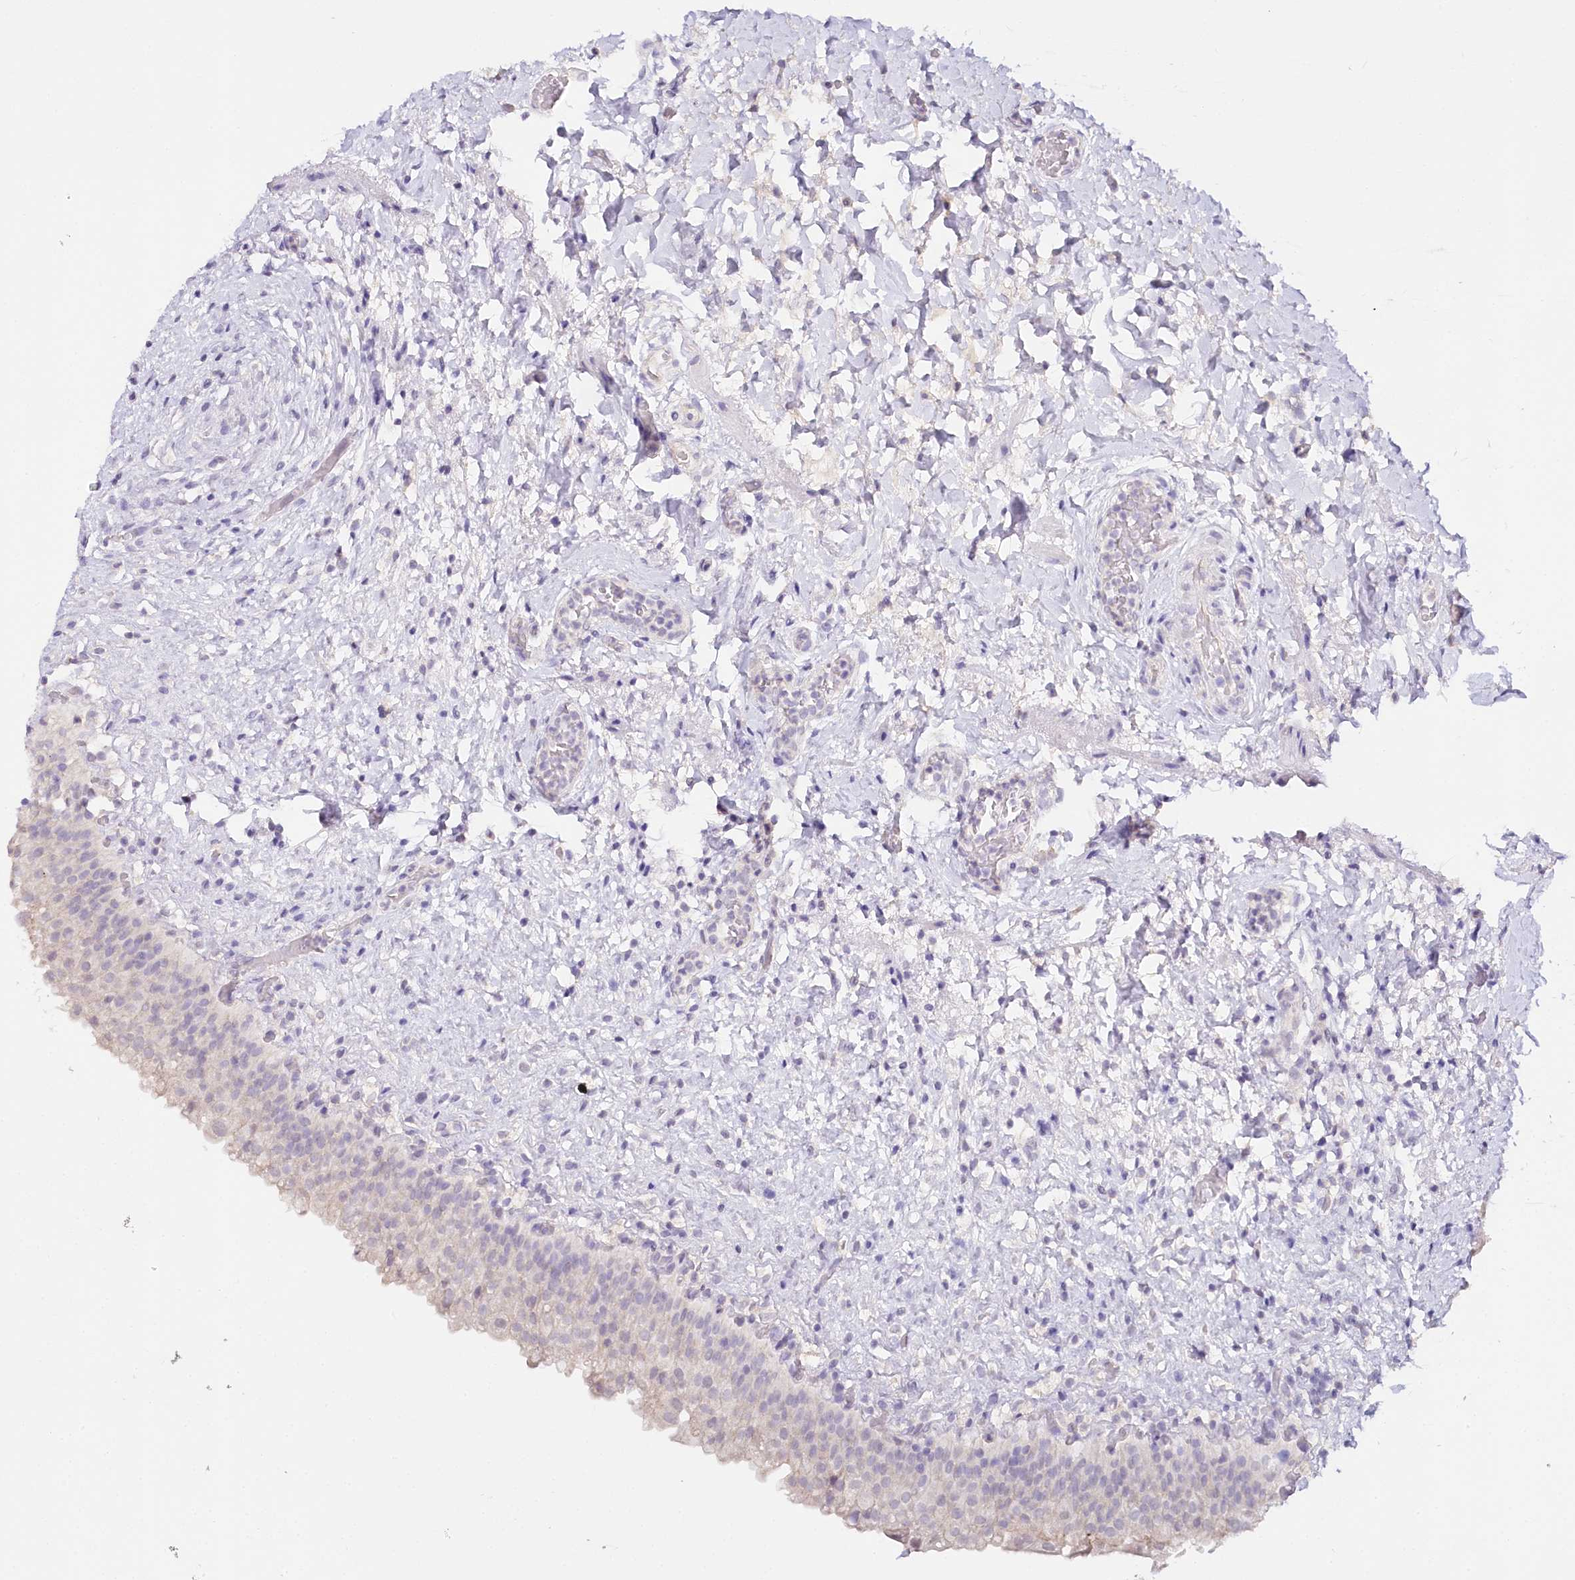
{"staining": {"intensity": "negative", "quantity": "none", "location": "none"}, "tissue": "urinary bladder", "cell_type": "Urothelial cells", "image_type": "normal", "snomed": [{"axis": "morphology", "description": "Normal tissue, NOS"}, {"axis": "topography", "description": "Urinary bladder"}], "caption": "Immunohistochemical staining of benign human urinary bladder demonstrates no significant staining in urothelial cells. (Brightfield microscopy of DAB immunohistochemistry (IHC) at high magnification).", "gene": "TP53", "patient": {"sex": "female", "age": 27}}